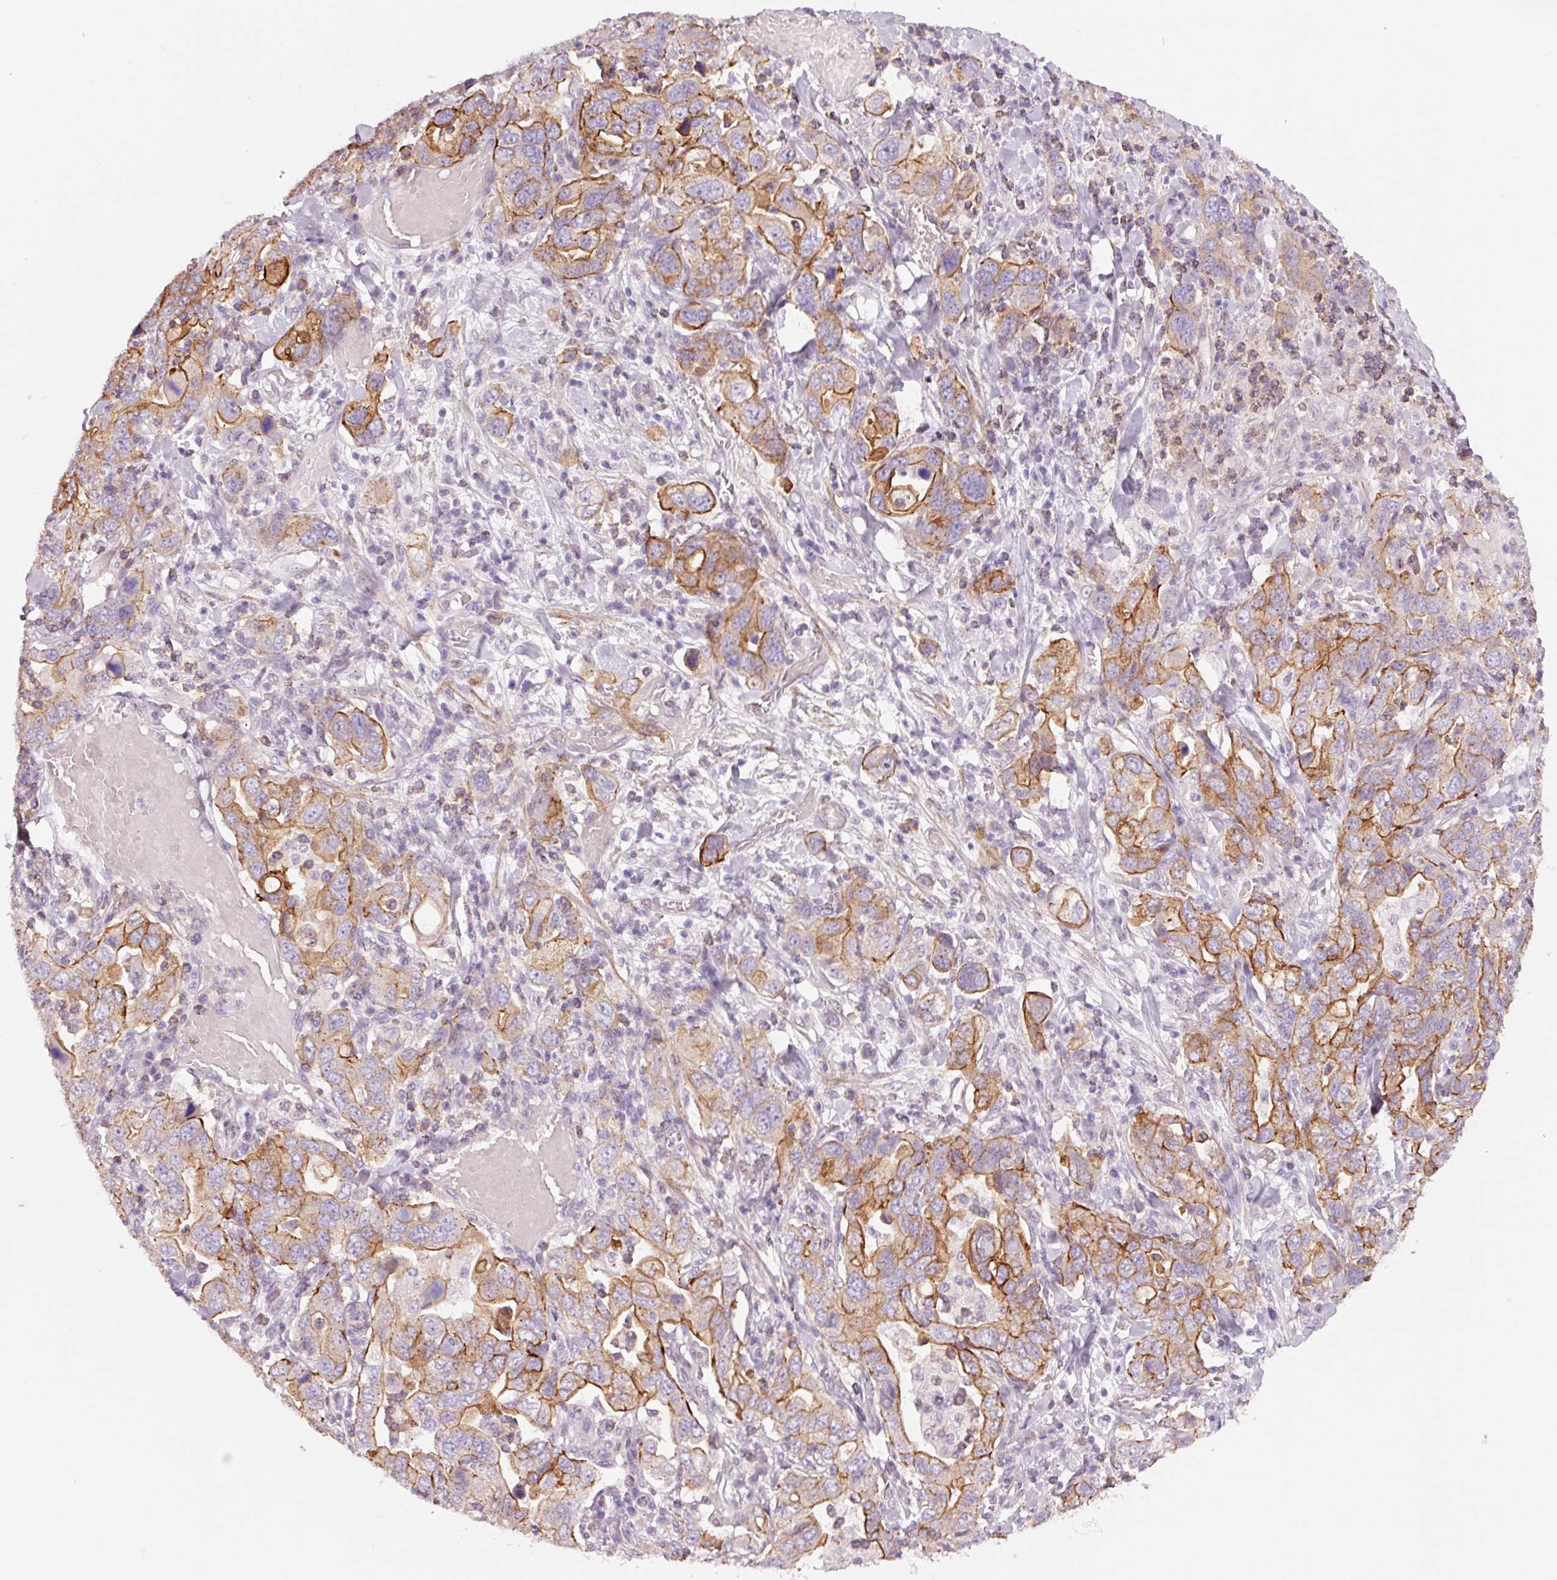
{"staining": {"intensity": "moderate", "quantity": ">75%", "location": "cytoplasmic/membranous"}, "tissue": "stomach cancer", "cell_type": "Tumor cells", "image_type": "cancer", "snomed": [{"axis": "morphology", "description": "Adenocarcinoma, NOS"}, {"axis": "topography", "description": "Stomach, upper"}, {"axis": "topography", "description": "Stomach"}], "caption": "Protein expression analysis of stomach cancer (adenocarcinoma) reveals moderate cytoplasmic/membranous expression in about >75% of tumor cells.", "gene": "DAPP1", "patient": {"sex": "male", "age": 62}}